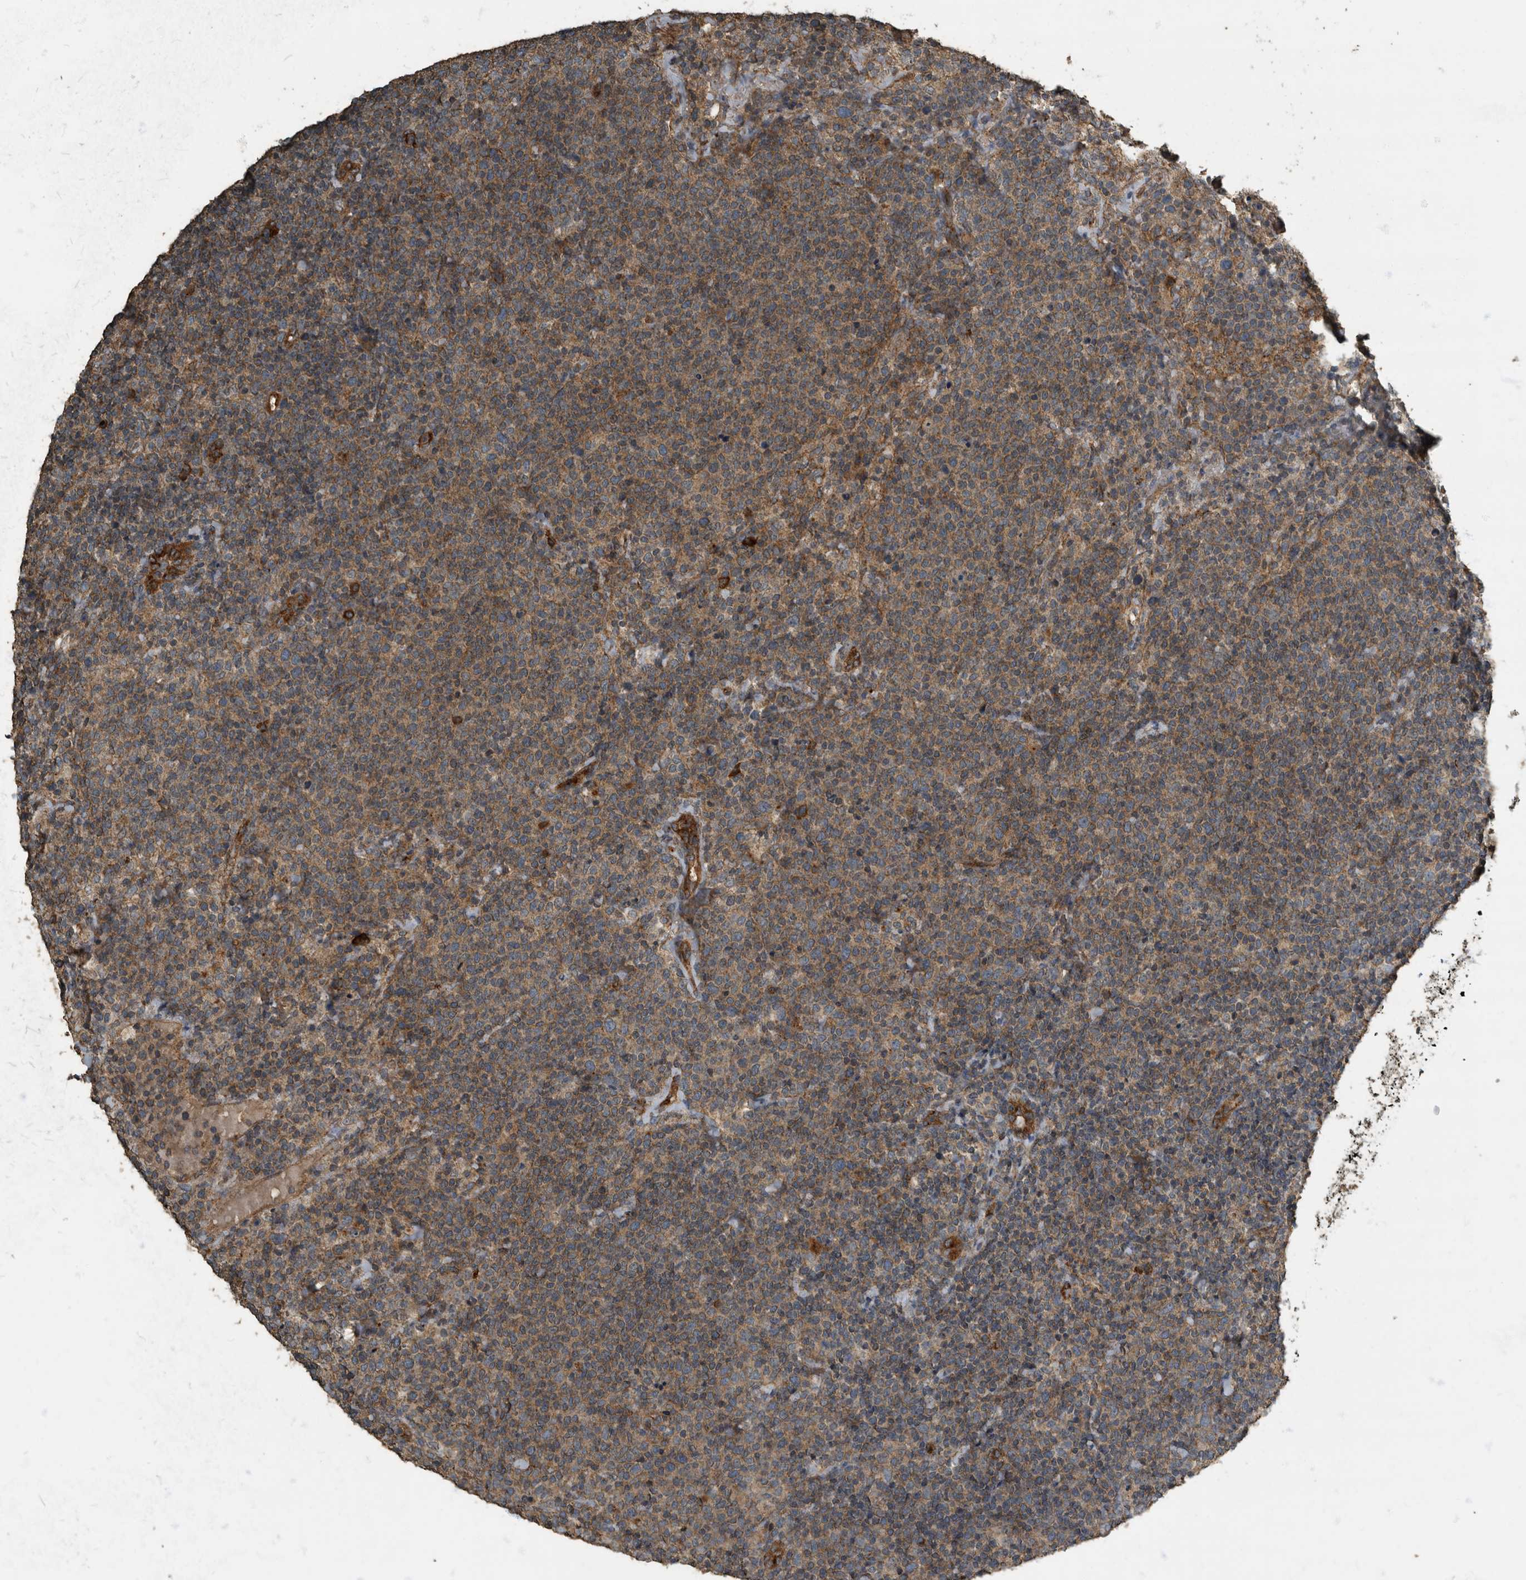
{"staining": {"intensity": "weak", "quantity": ">75%", "location": "cytoplasmic/membranous"}, "tissue": "lymphoma", "cell_type": "Tumor cells", "image_type": "cancer", "snomed": [{"axis": "morphology", "description": "Malignant lymphoma, non-Hodgkin's type, High grade"}, {"axis": "topography", "description": "Lymph node"}], "caption": "The histopathology image shows staining of malignant lymphoma, non-Hodgkin's type (high-grade), revealing weak cytoplasmic/membranous protein staining (brown color) within tumor cells.", "gene": "IL15RA", "patient": {"sex": "male", "age": 61}}